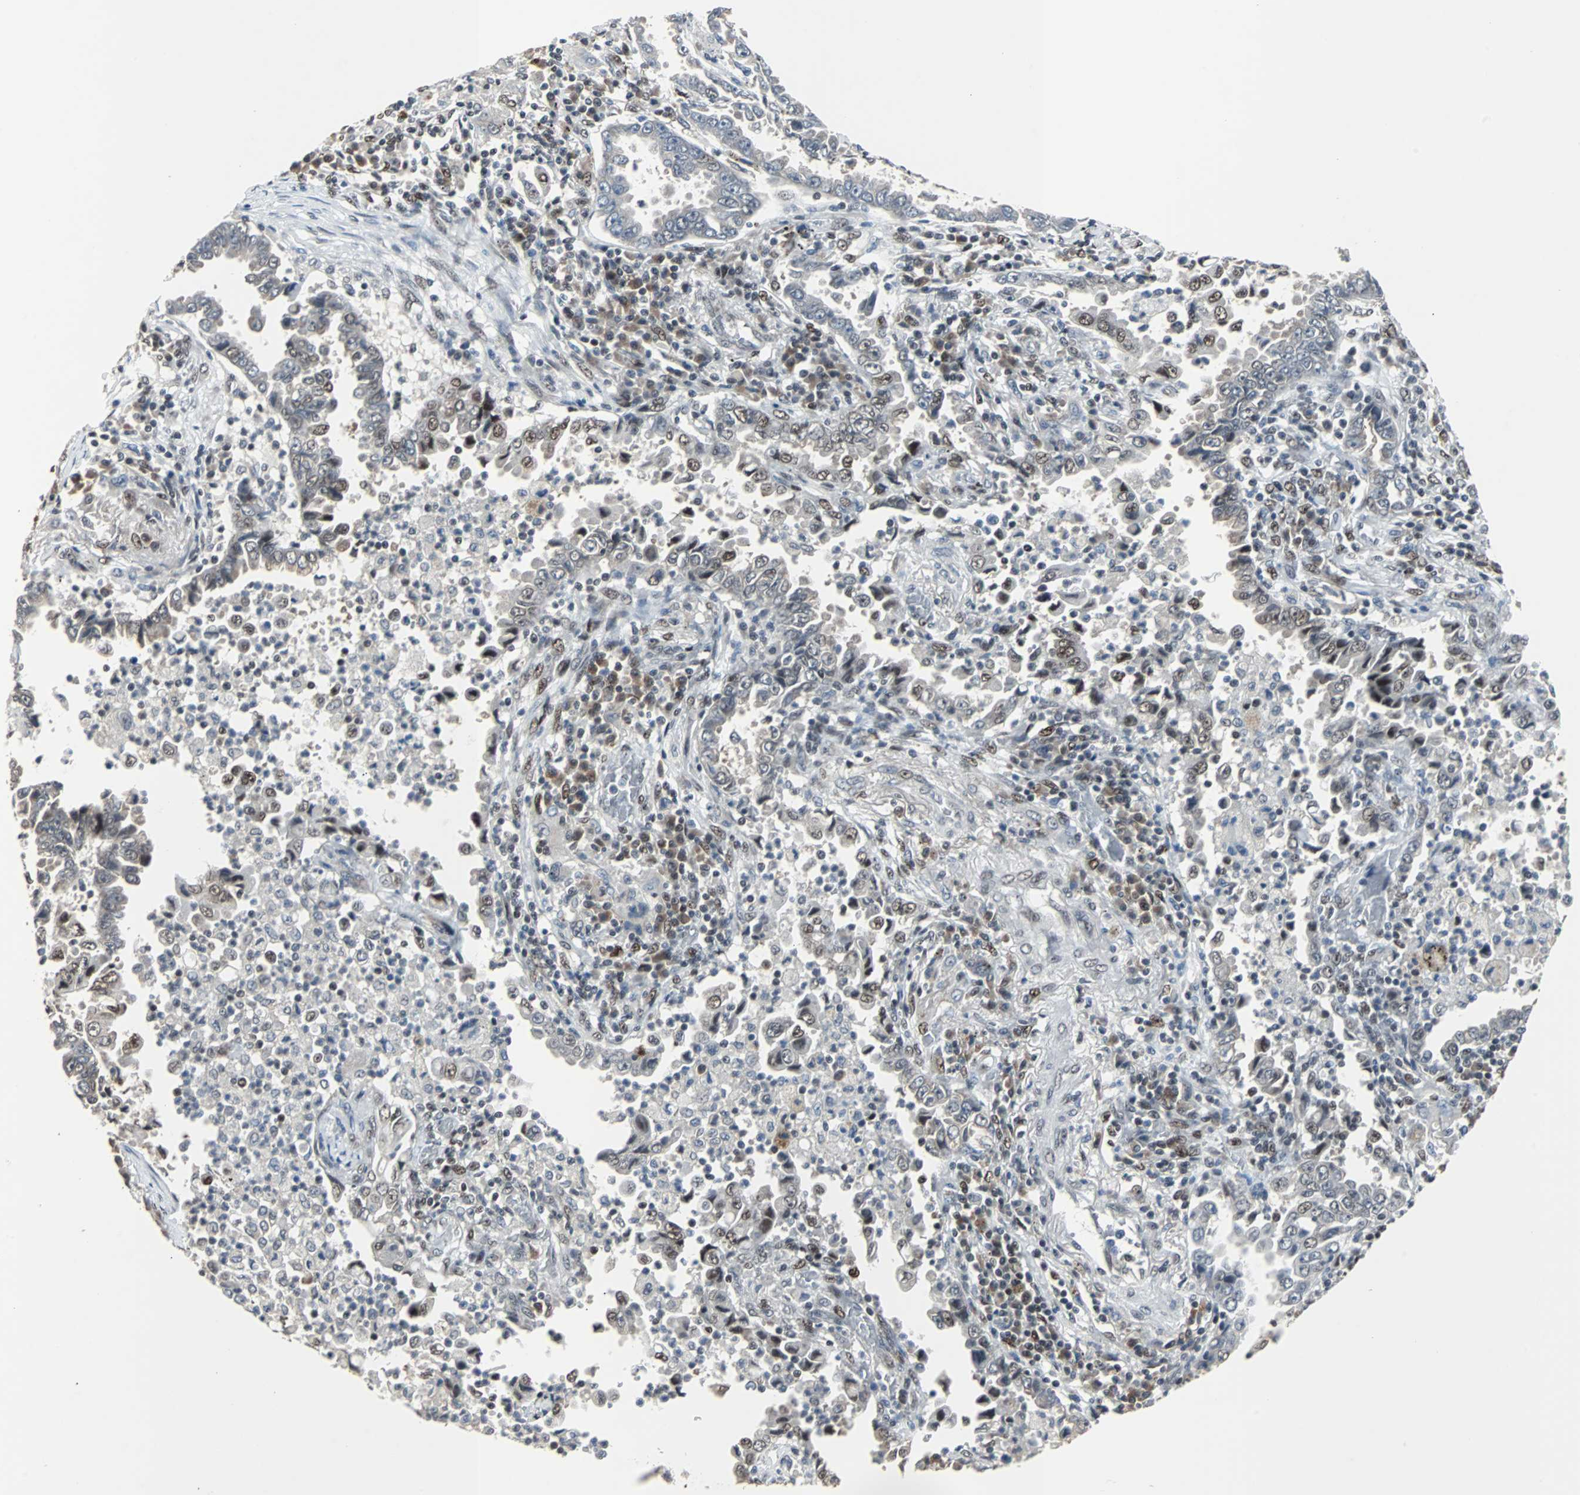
{"staining": {"intensity": "moderate", "quantity": "25%-75%", "location": "nuclear"}, "tissue": "lung cancer", "cell_type": "Tumor cells", "image_type": "cancer", "snomed": [{"axis": "morphology", "description": "Normal tissue, NOS"}, {"axis": "morphology", "description": "Inflammation, NOS"}, {"axis": "morphology", "description": "Adenocarcinoma, NOS"}, {"axis": "topography", "description": "Lung"}], "caption": "The micrograph shows a brown stain indicating the presence of a protein in the nuclear of tumor cells in lung cancer.", "gene": "ZHX2", "patient": {"sex": "female", "age": 64}}